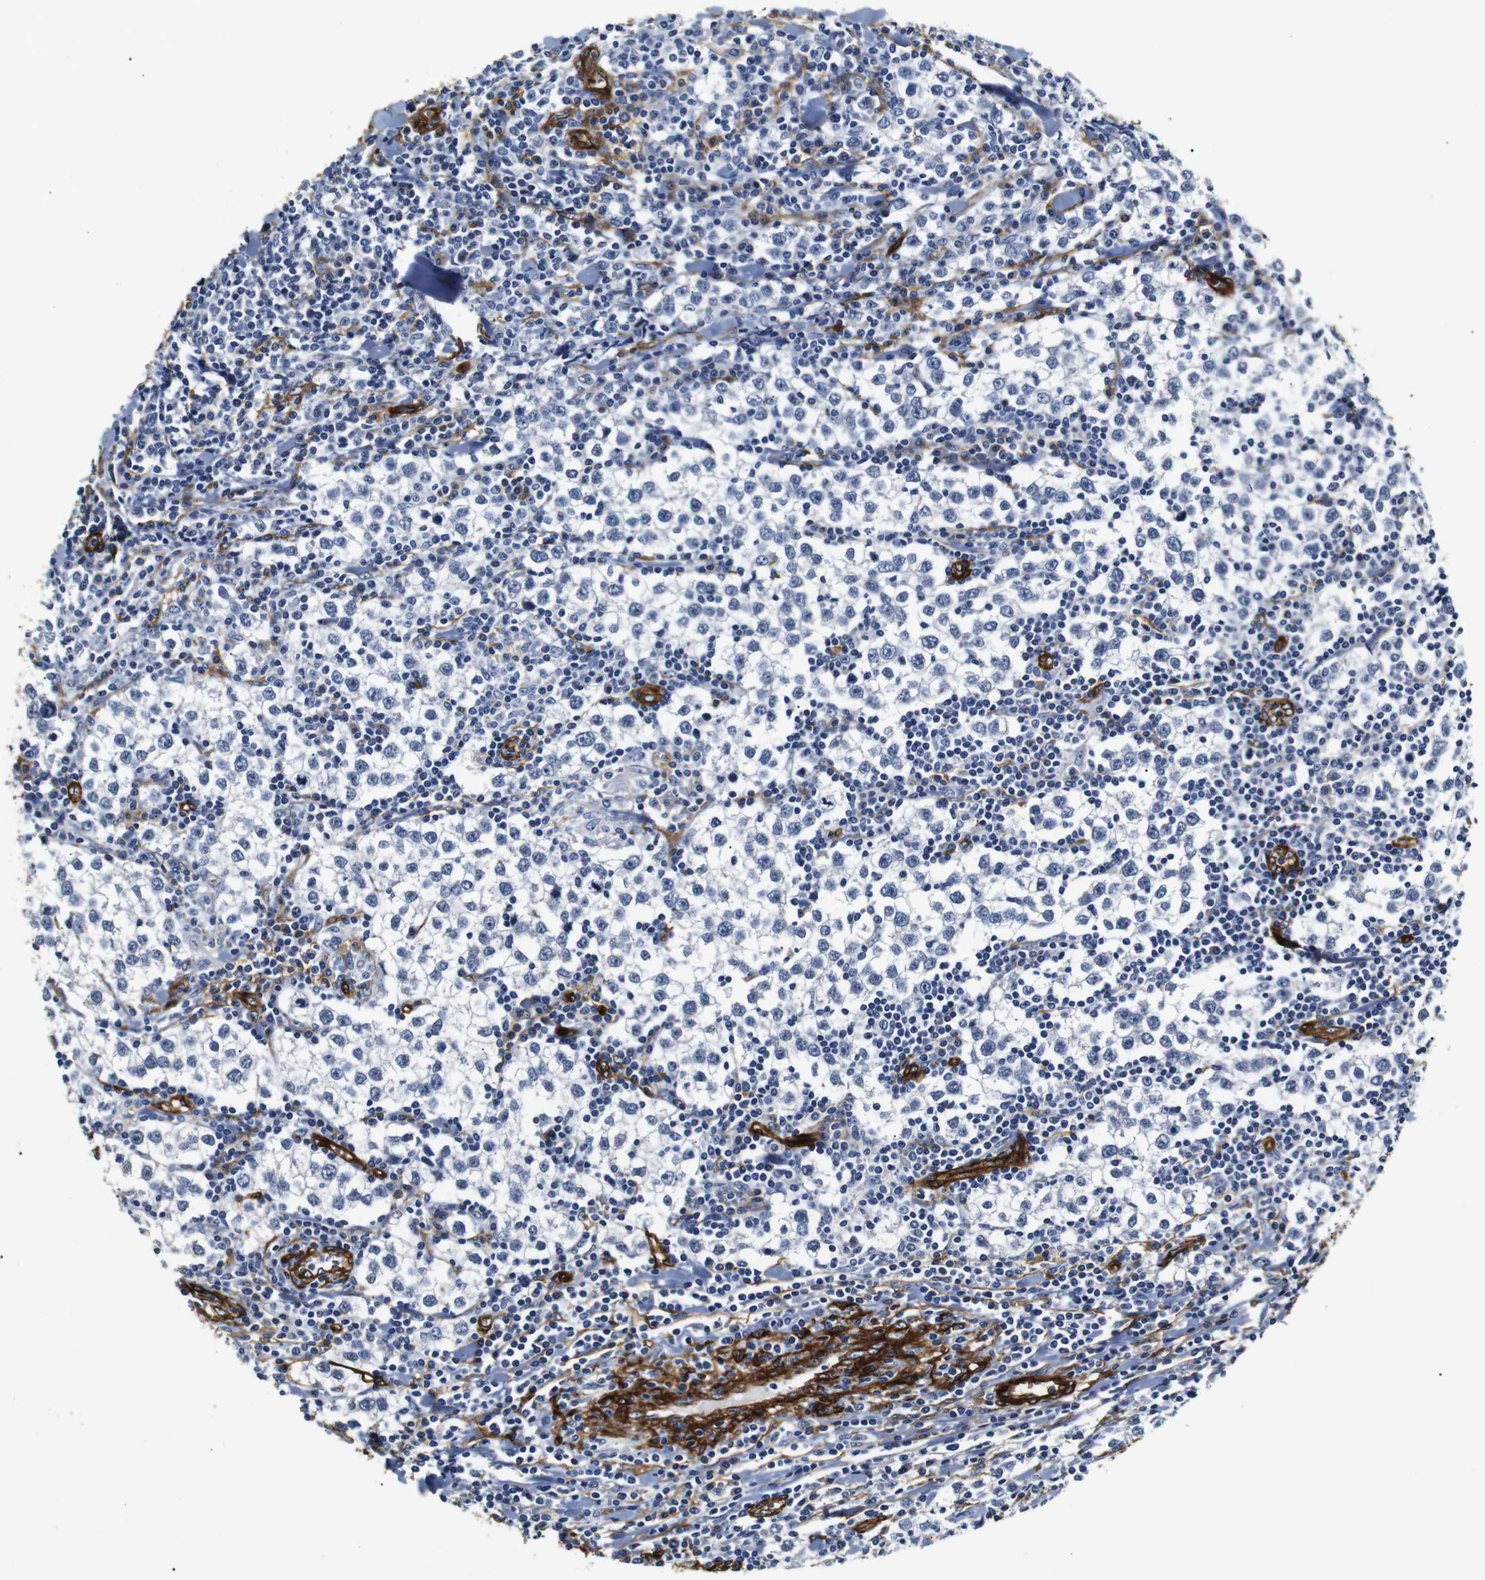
{"staining": {"intensity": "negative", "quantity": "none", "location": "none"}, "tissue": "testis cancer", "cell_type": "Tumor cells", "image_type": "cancer", "snomed": [{"axis": "morphology", "description": "Seminoma, NOS"}, {"axis": "morphology", "description": "Carcinoma, Embryonal, NOS"}, {"axis": "topography", "description": "Testis"}], "caption": "Testis cancer was stained to show a protein in brown. There is no significant positivity in tumor cells.", "gene": "CAV2", "patient": {"sex": "male", "age": 36}}